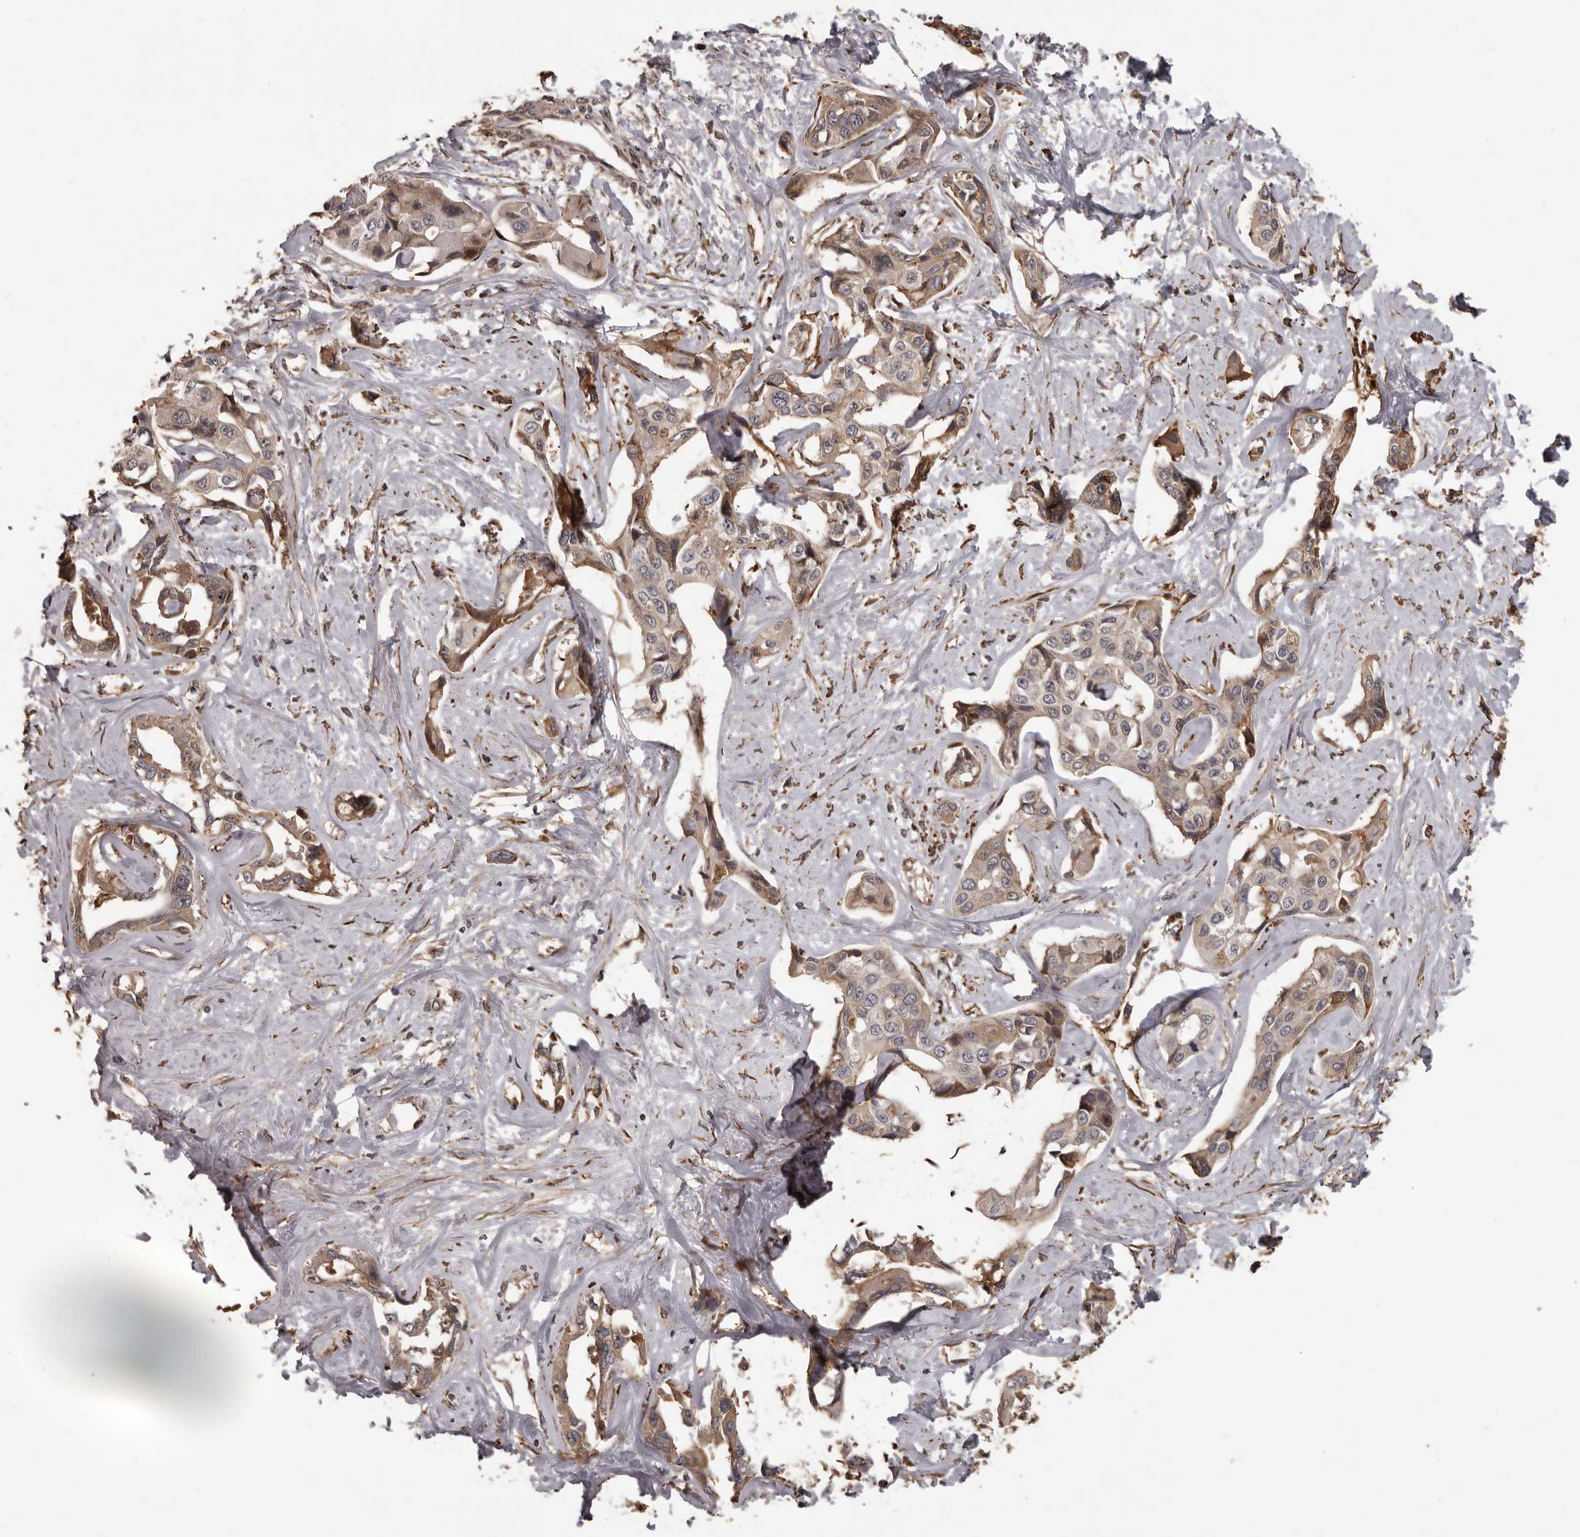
{"staining": {"intensity": "weak", "quantity": ">75%", "location": "cytoplasmic/membranous"}, "tissue": "liver cancer", "cell_type": "Tumor cells", "image_type": "cancer", "snomed": [{"axis": "morphology", "description": "Cholangiocarcinoma"}, {"axis": "topography", "description": "Liver"}], "caption": "Human liver cancer (cholangiocarcinoma) stained for a protein (brown) displays weak cytoplasmic/membranous positive staining in approximately >75% of tumor cells.", "gene": "SLITRK6", "patient": {"sex": "male", "age": 59}}